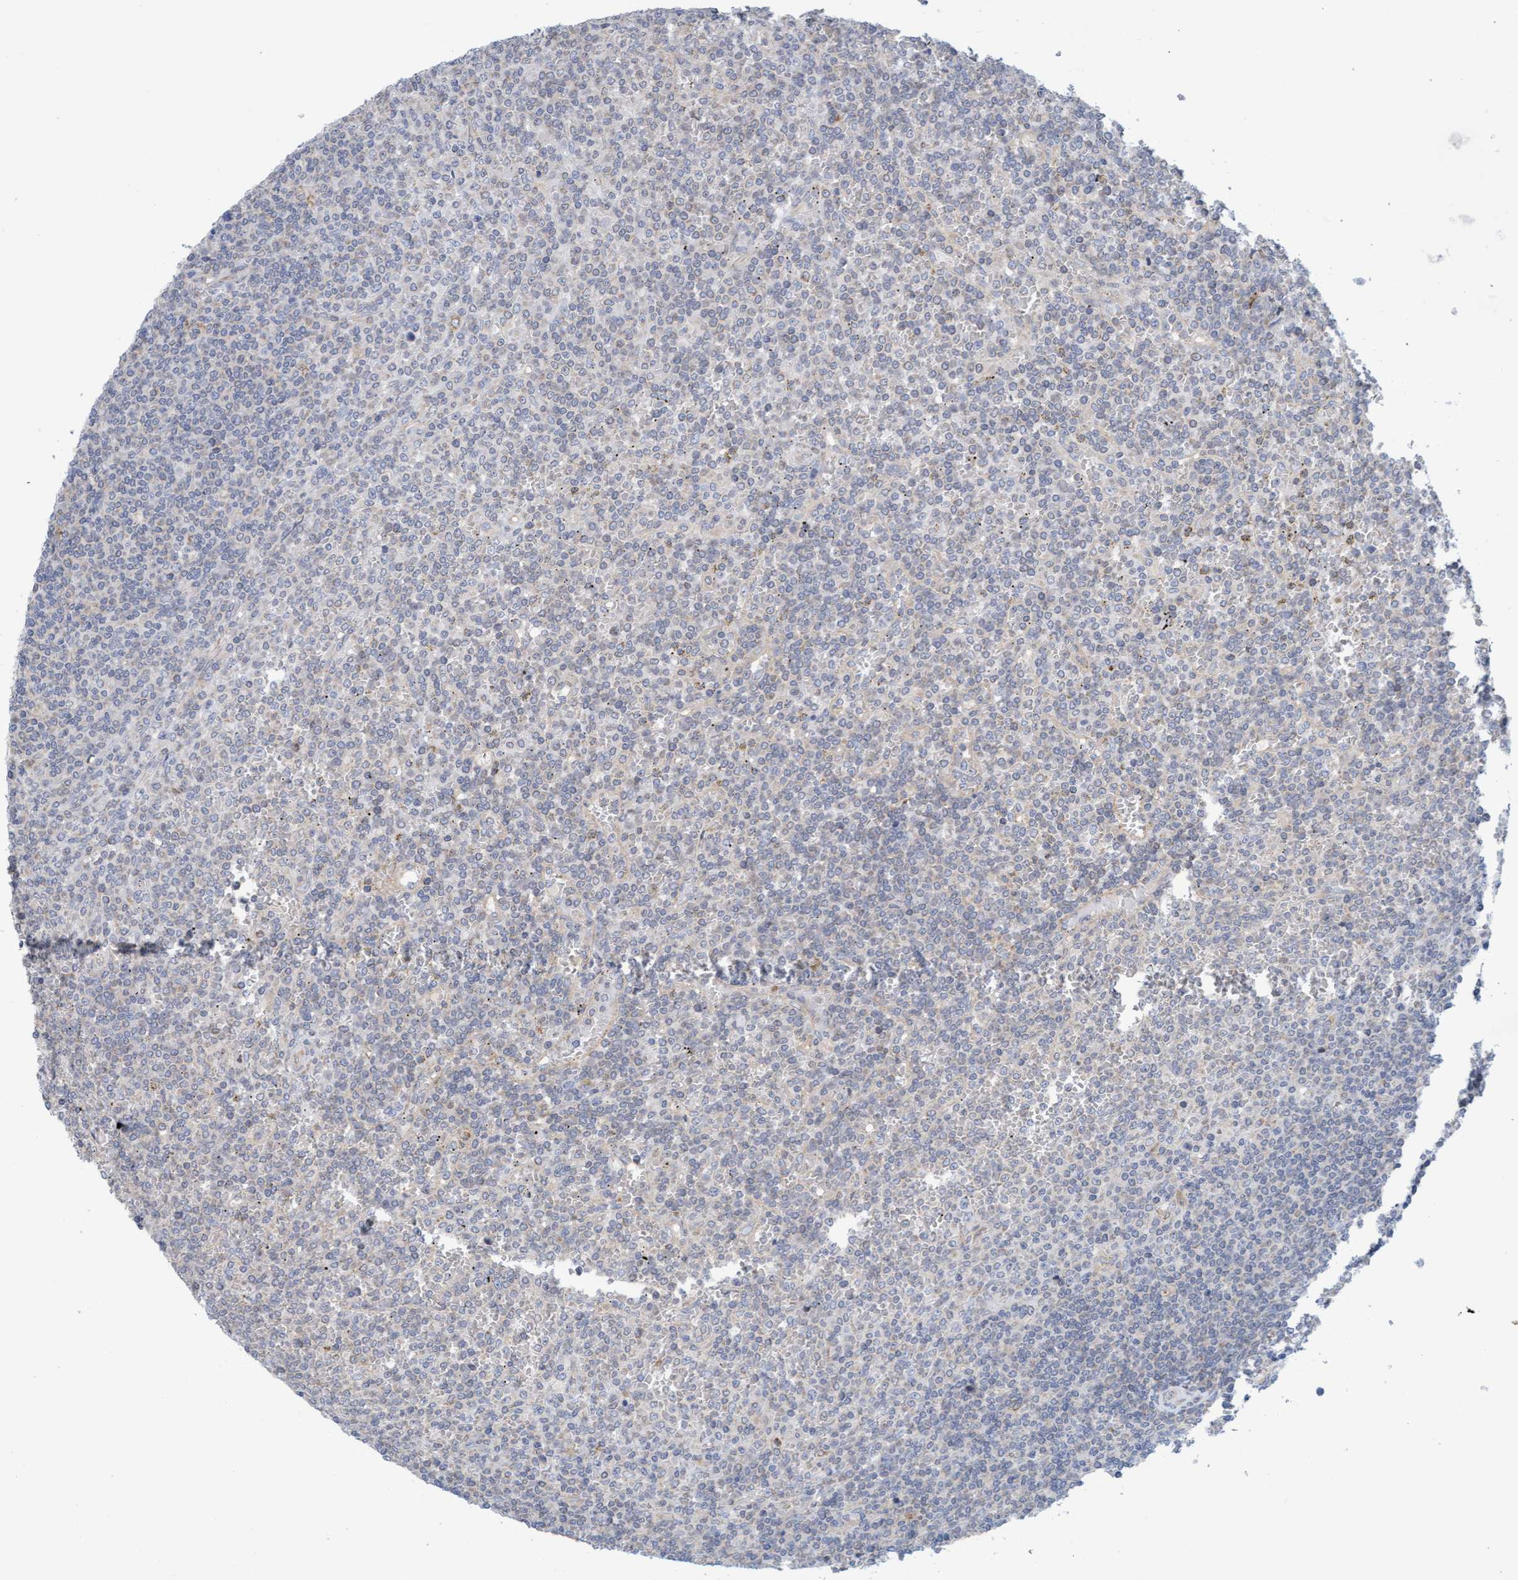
{"staining": {"intensity": "negative", "quantity": "none", "location": "none"}, "tissue": "lymphoma", "cell_type": "Tumor cells", "image_type": "cancer", "snomed": [{"axis": "morphology", "description": "Malignant lymphoma, non-Hodgkin's type, Low grade"}, {"axis": "topography", "description": "Spleen"}], "caption": "Protein analysis of lymphoma demonstrates no significant staining in tumor cells.", "gene": "SLC28A3", "patient": {"sex": "female", "age": 19}}